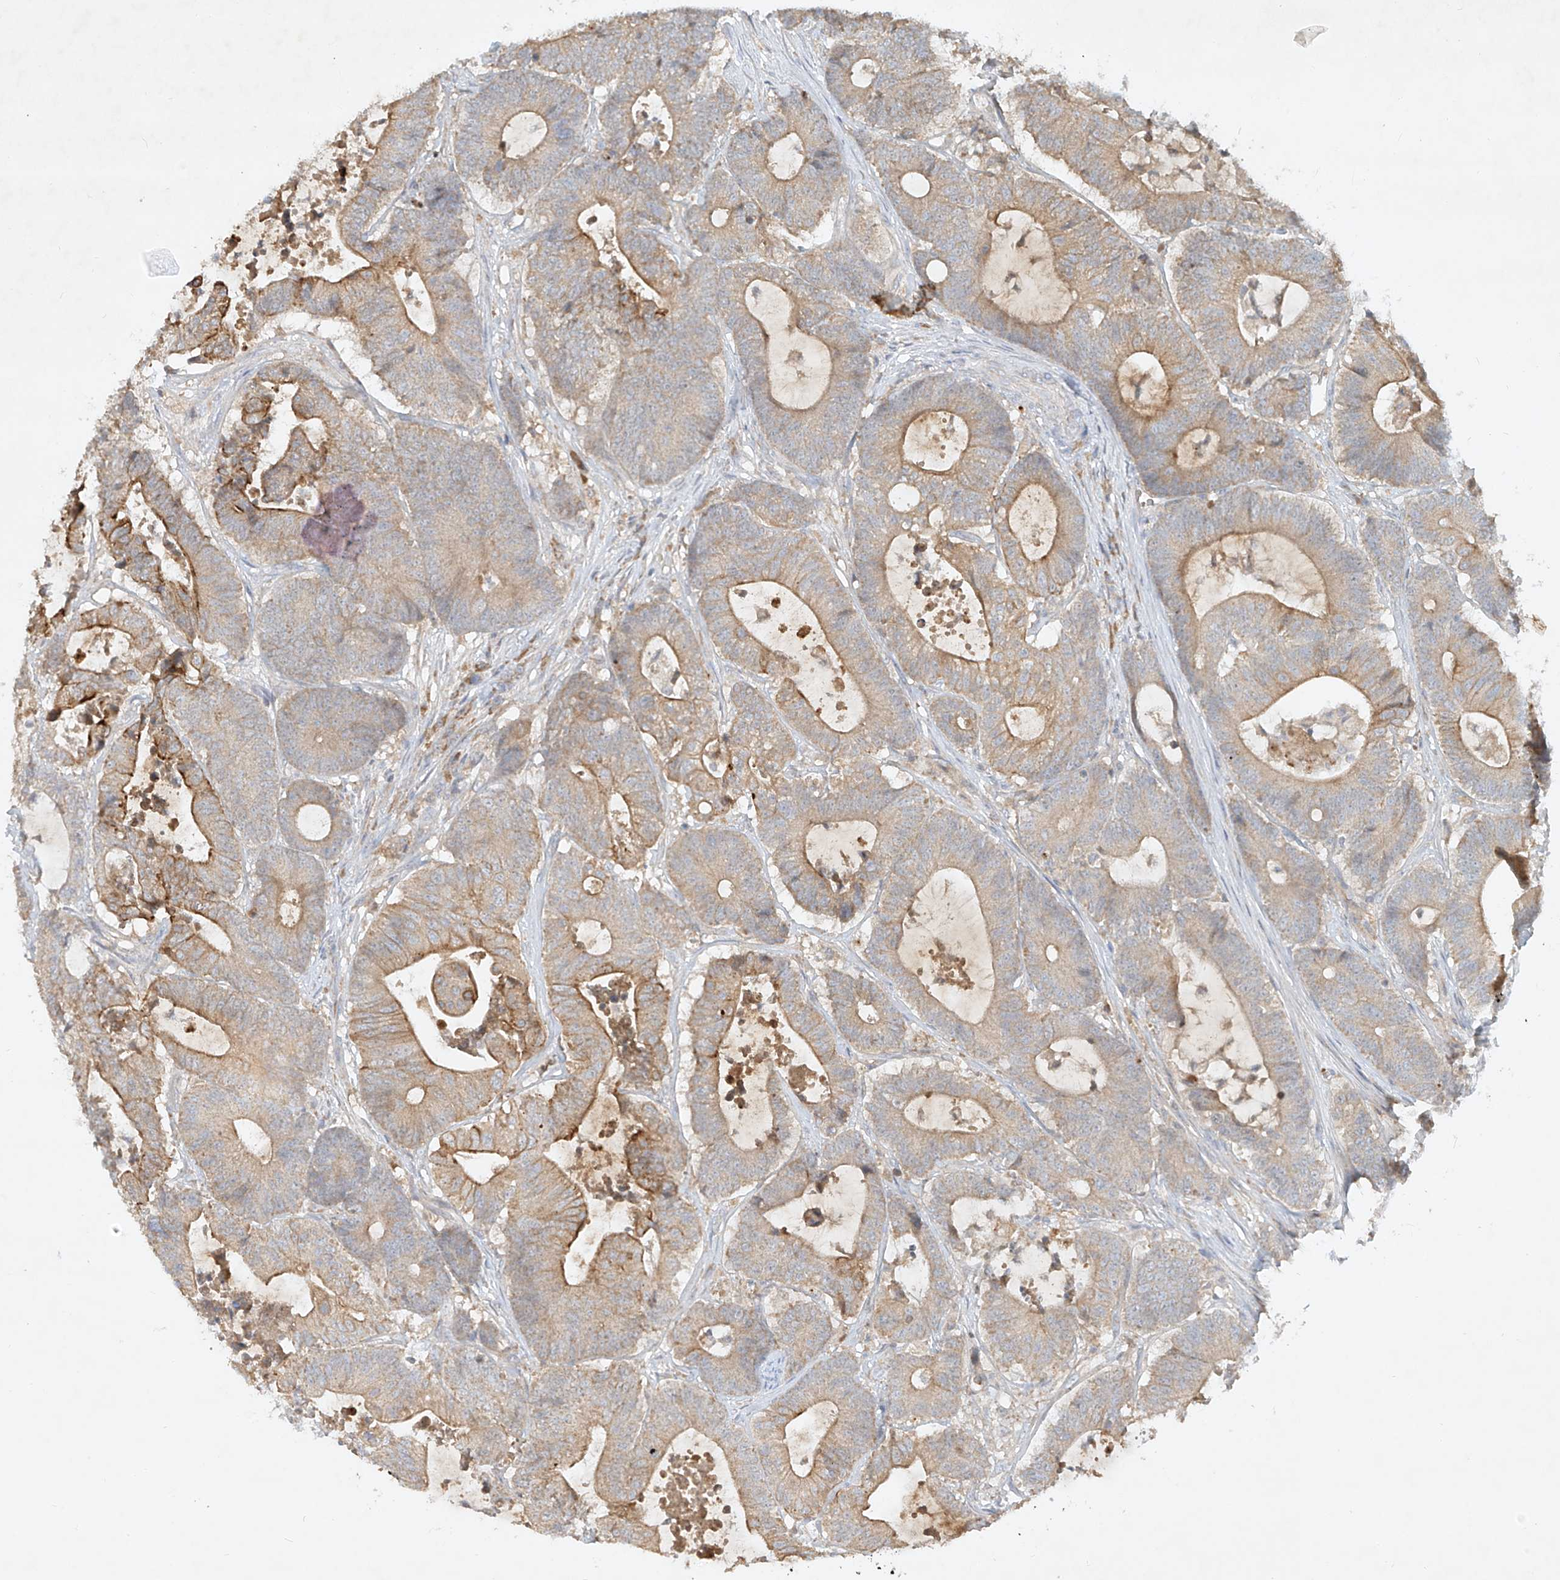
{"staining": {"intensity": "moderate", "quantity": ">75%", "location": "cytoplasmic/membranous"}, "tissue": "colorectal cancer", "cell_type": "Tumor cells", "image_type": "cancer", "snomed": [{"axis": "morphology", "description": "Adenocarcinoma, NOS"}, {"axis": "topography", "description": "Colon"}], "caption": "The photomicrograph exhibits staining of colorectal adenocarcinoma, revealing moderate cytoplasmic/membranous protein positivity (brown color) within tumor cells.", "gene": "KPNA7", "patient": {"sex": "female", "age": 84}}